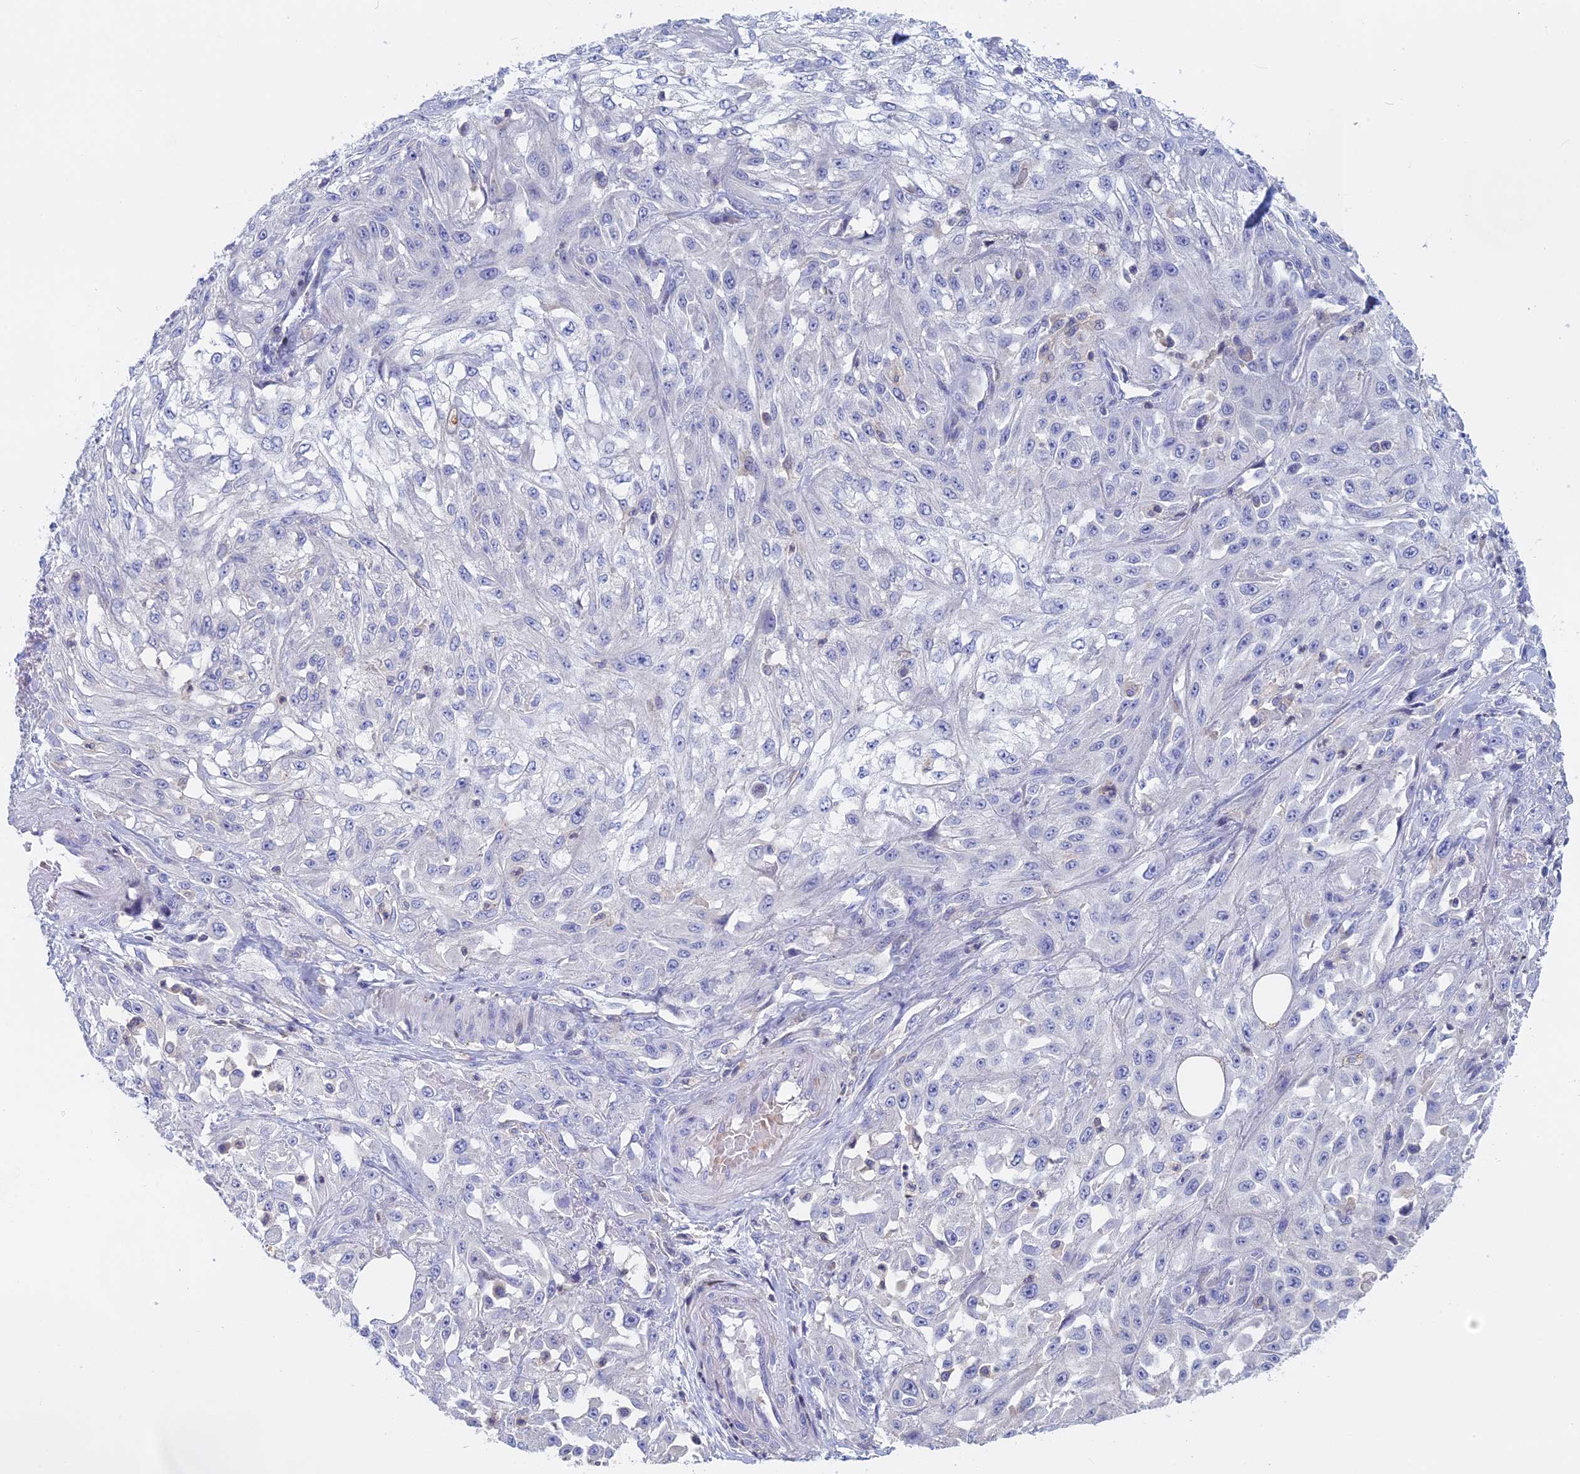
{"staining": {"intensity": "negative", "quantity": "none", "location": "none"}, "tissue": "skin cancer", "cell_type": "Tumor cells", "image_type": "cancer", "snomed": [{"axis": "morphology", "description": "Squamous cell carcinoma, NOS"}, {"axis": "morphology", "description": "Squamous cell carcinoma, metastatic, NOS"}, {"axis": "topography", "description": "Skin"}, {"axis": "topography", "description": "Lymph node"}], "caption": "Immunohistochemistry (IHC) image of neoplastic tissue: metastatic squamous cell carcinoma (skin) stained with DAB shows no significant protein expression in tumor cells. (Brightfield microscopy of DAB (3,3'-diaminobenzidine) immunohistochemistry (IHC) at high magnification).", "gene": "ACP7", "patient": {"sex": "male", "age": 75}}